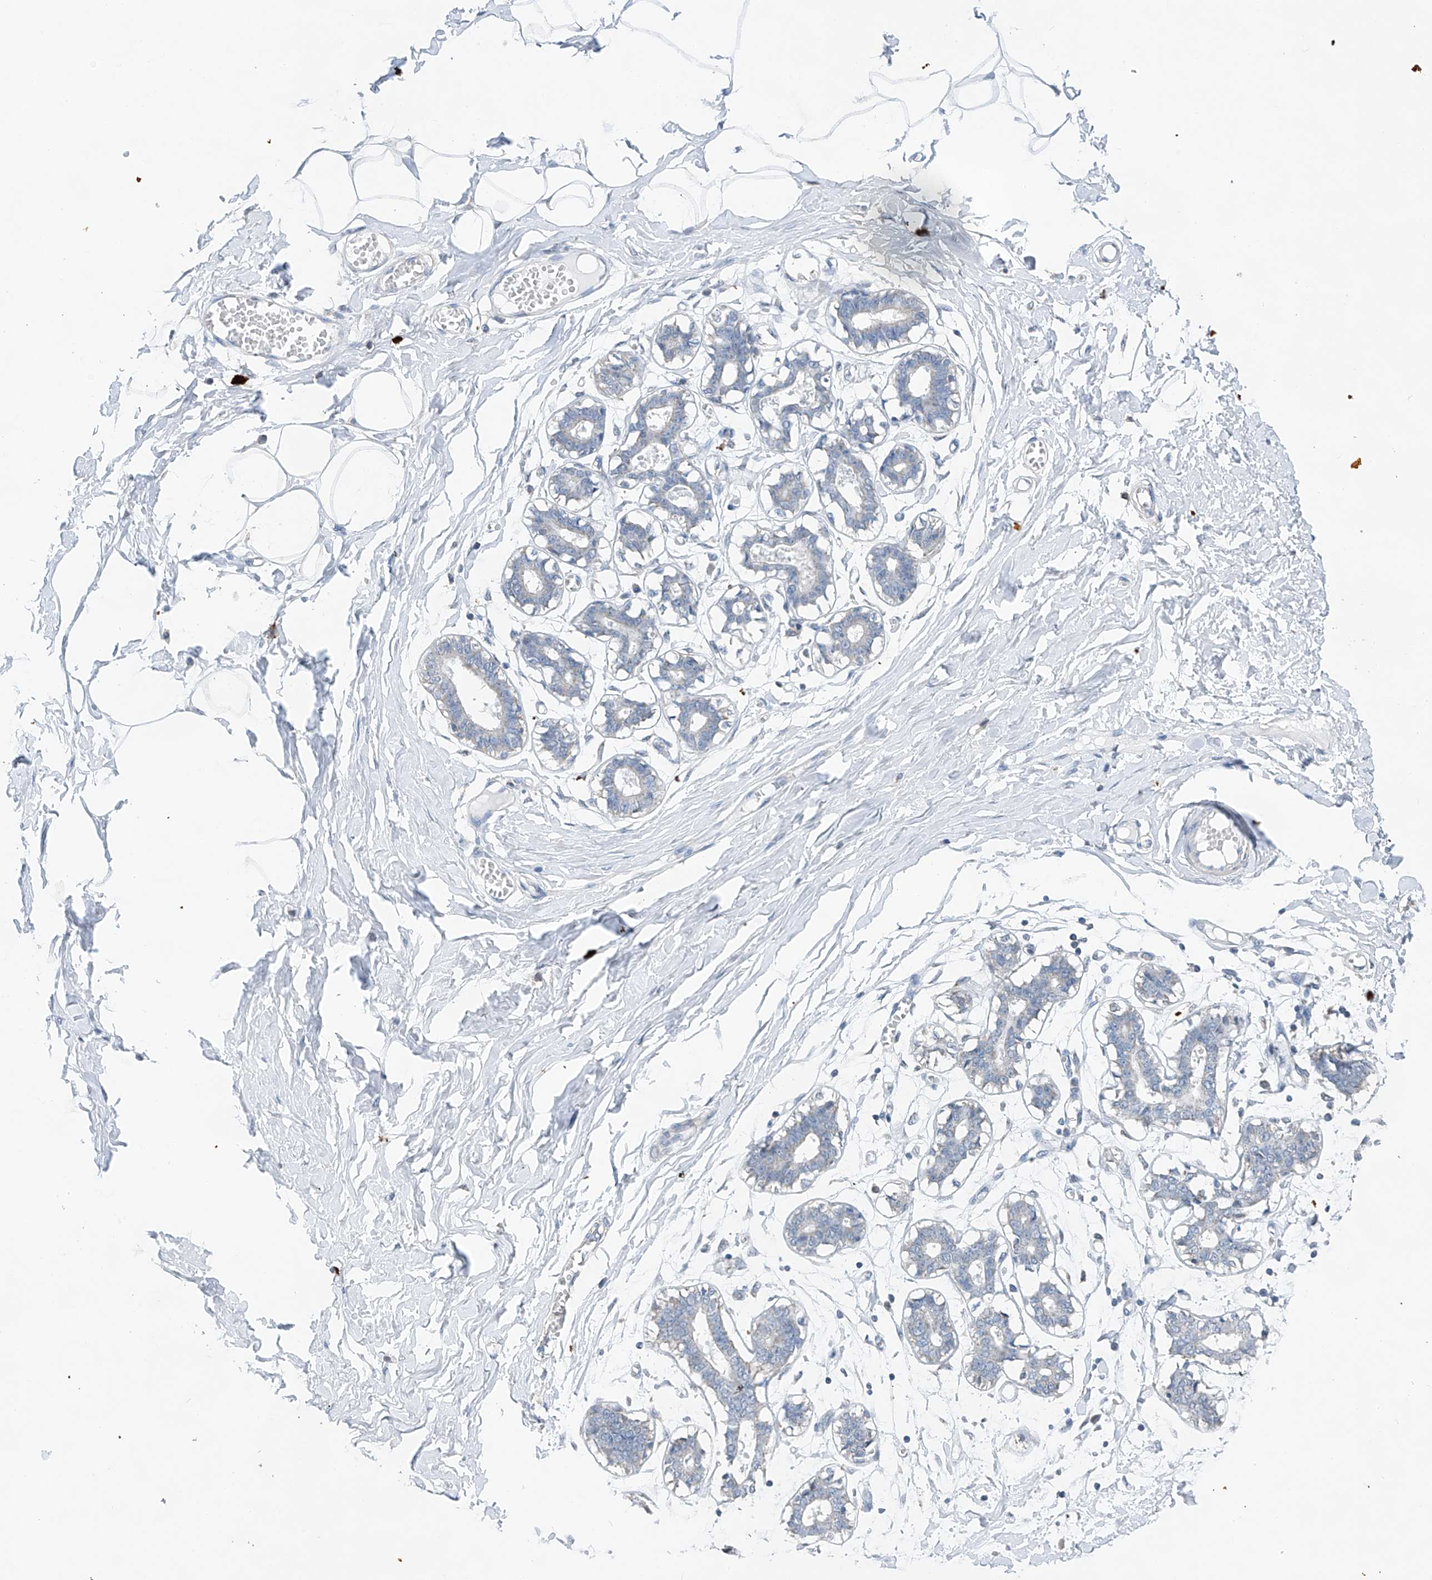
{"staining": {"intensity": "negative", "quantity": "none", "location": "none"}, "tissue": "breast", "cell_type": "Adipocytes", "image_type": "normal", "snomed": [{"axis": "morphology", "description": "Normal tissue, NOS"}, {"axis": "topography", "description": "Breast"}], "caption": "Image shows no significant protein expression in adipocytes of benign breast. The staining is performed using DAB (3,3'-diaminobenzidine) brown chromogen with nuclei counter-stained in using hematoxylin.", "gene": "KLF15", "patient": {"sex": "female", "age": 27}}